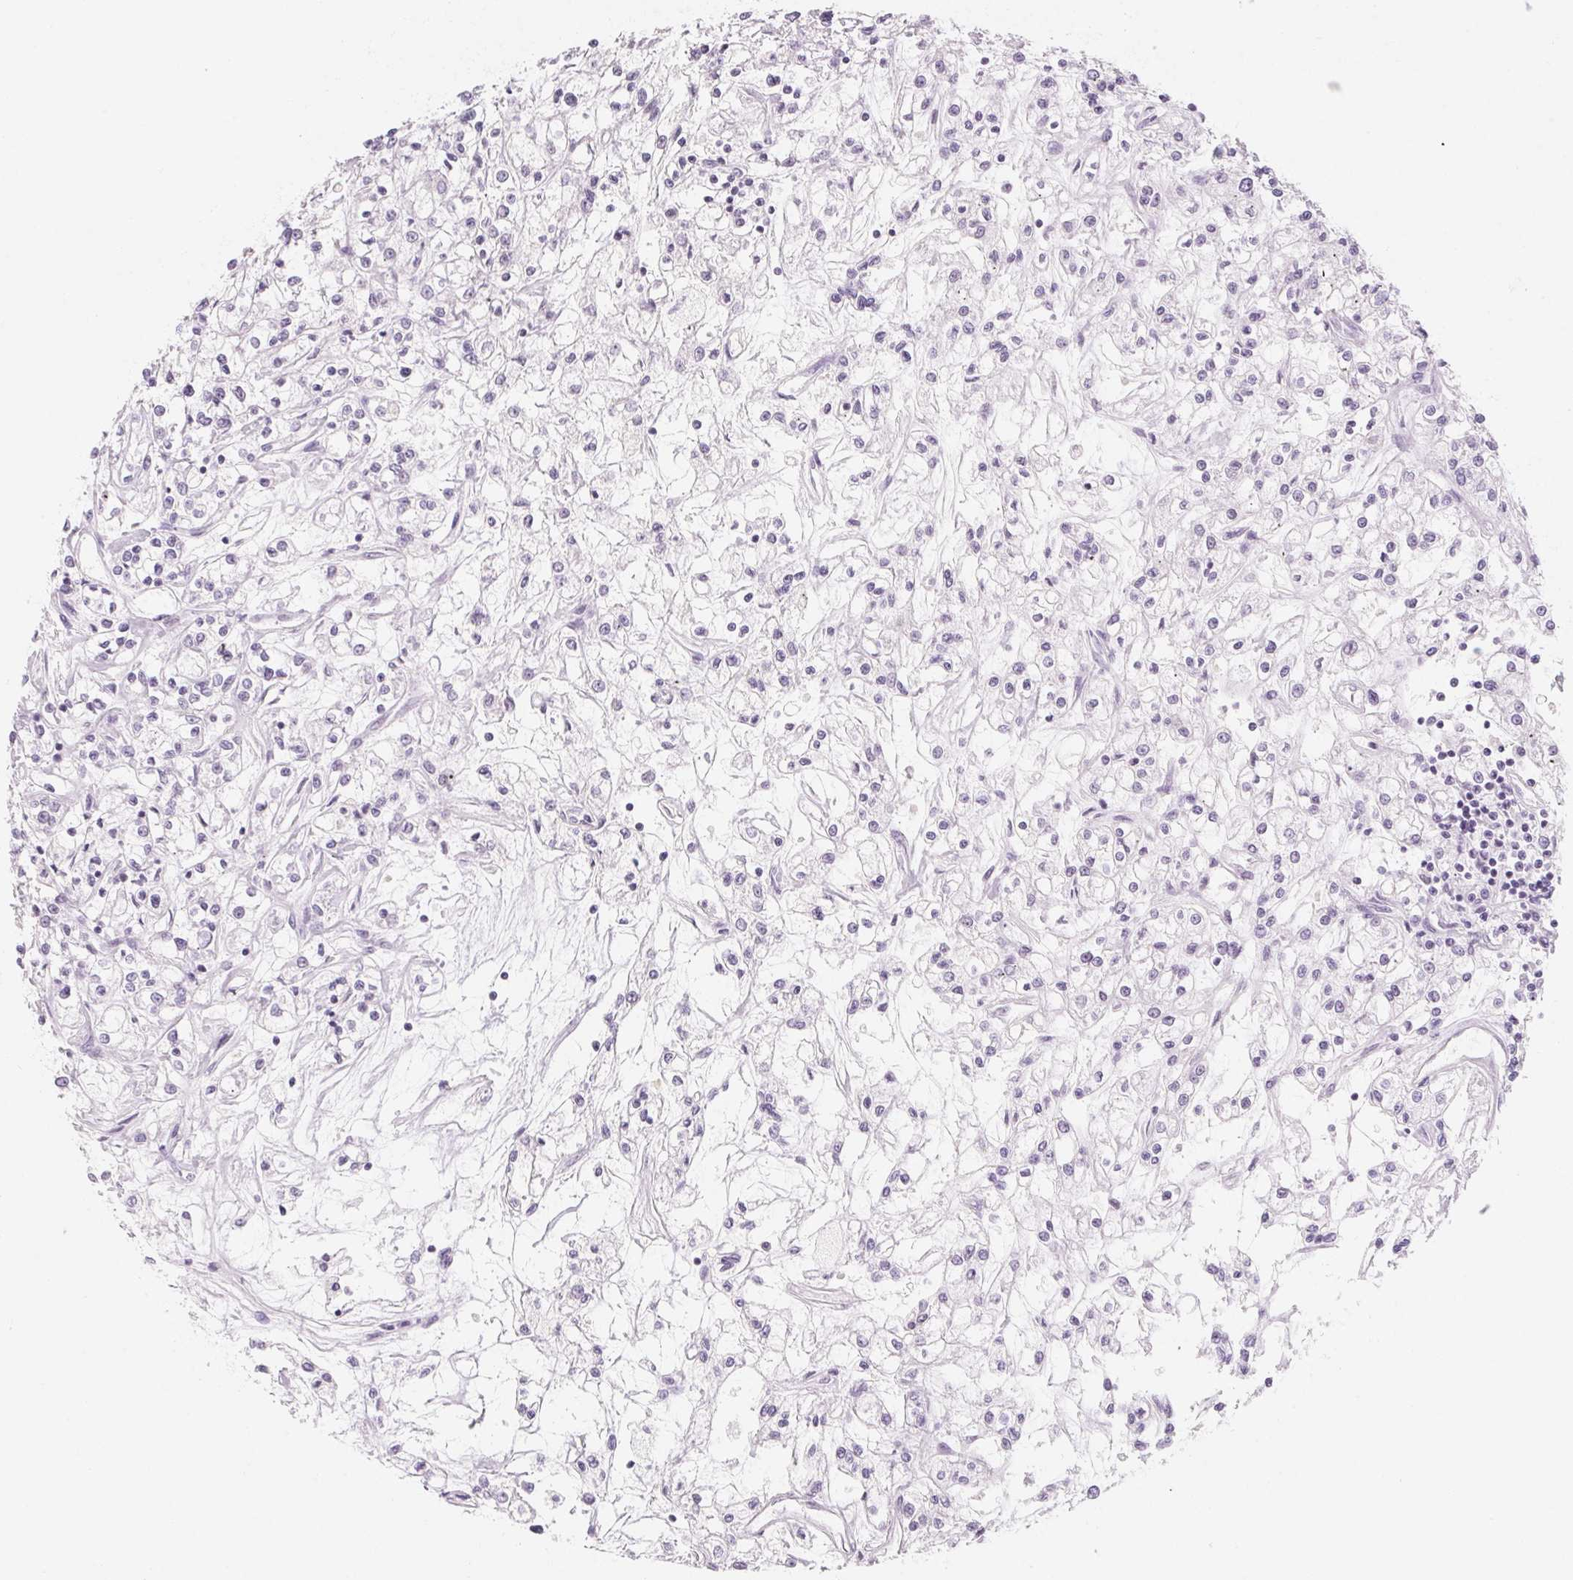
{"staining": {"intensity": "negative", "quantity": "none", "location": "none"}, "tissue": "renal cancer", "cell_type": "Tumor cells", "image_type": "cancer", "snomed": [{"axis": "morphology", "description": "Adenocarcinoma, NOS"}, {"axis": "topography", "description": "Kidney"}], "caption": "Immunohistochemistry histopathology image of neoplastic tissue: human adenocarcinoma (renal) stained with DAB (3,3'-diaminobenzidine) shows no significant protein staining in tumor cells. The staining is performed using DAB brown chromogen with nuclei counter-stained in using hematoxylin.", "gene": "ZIC4", "patient": {"sex": "female", "age": 59}}